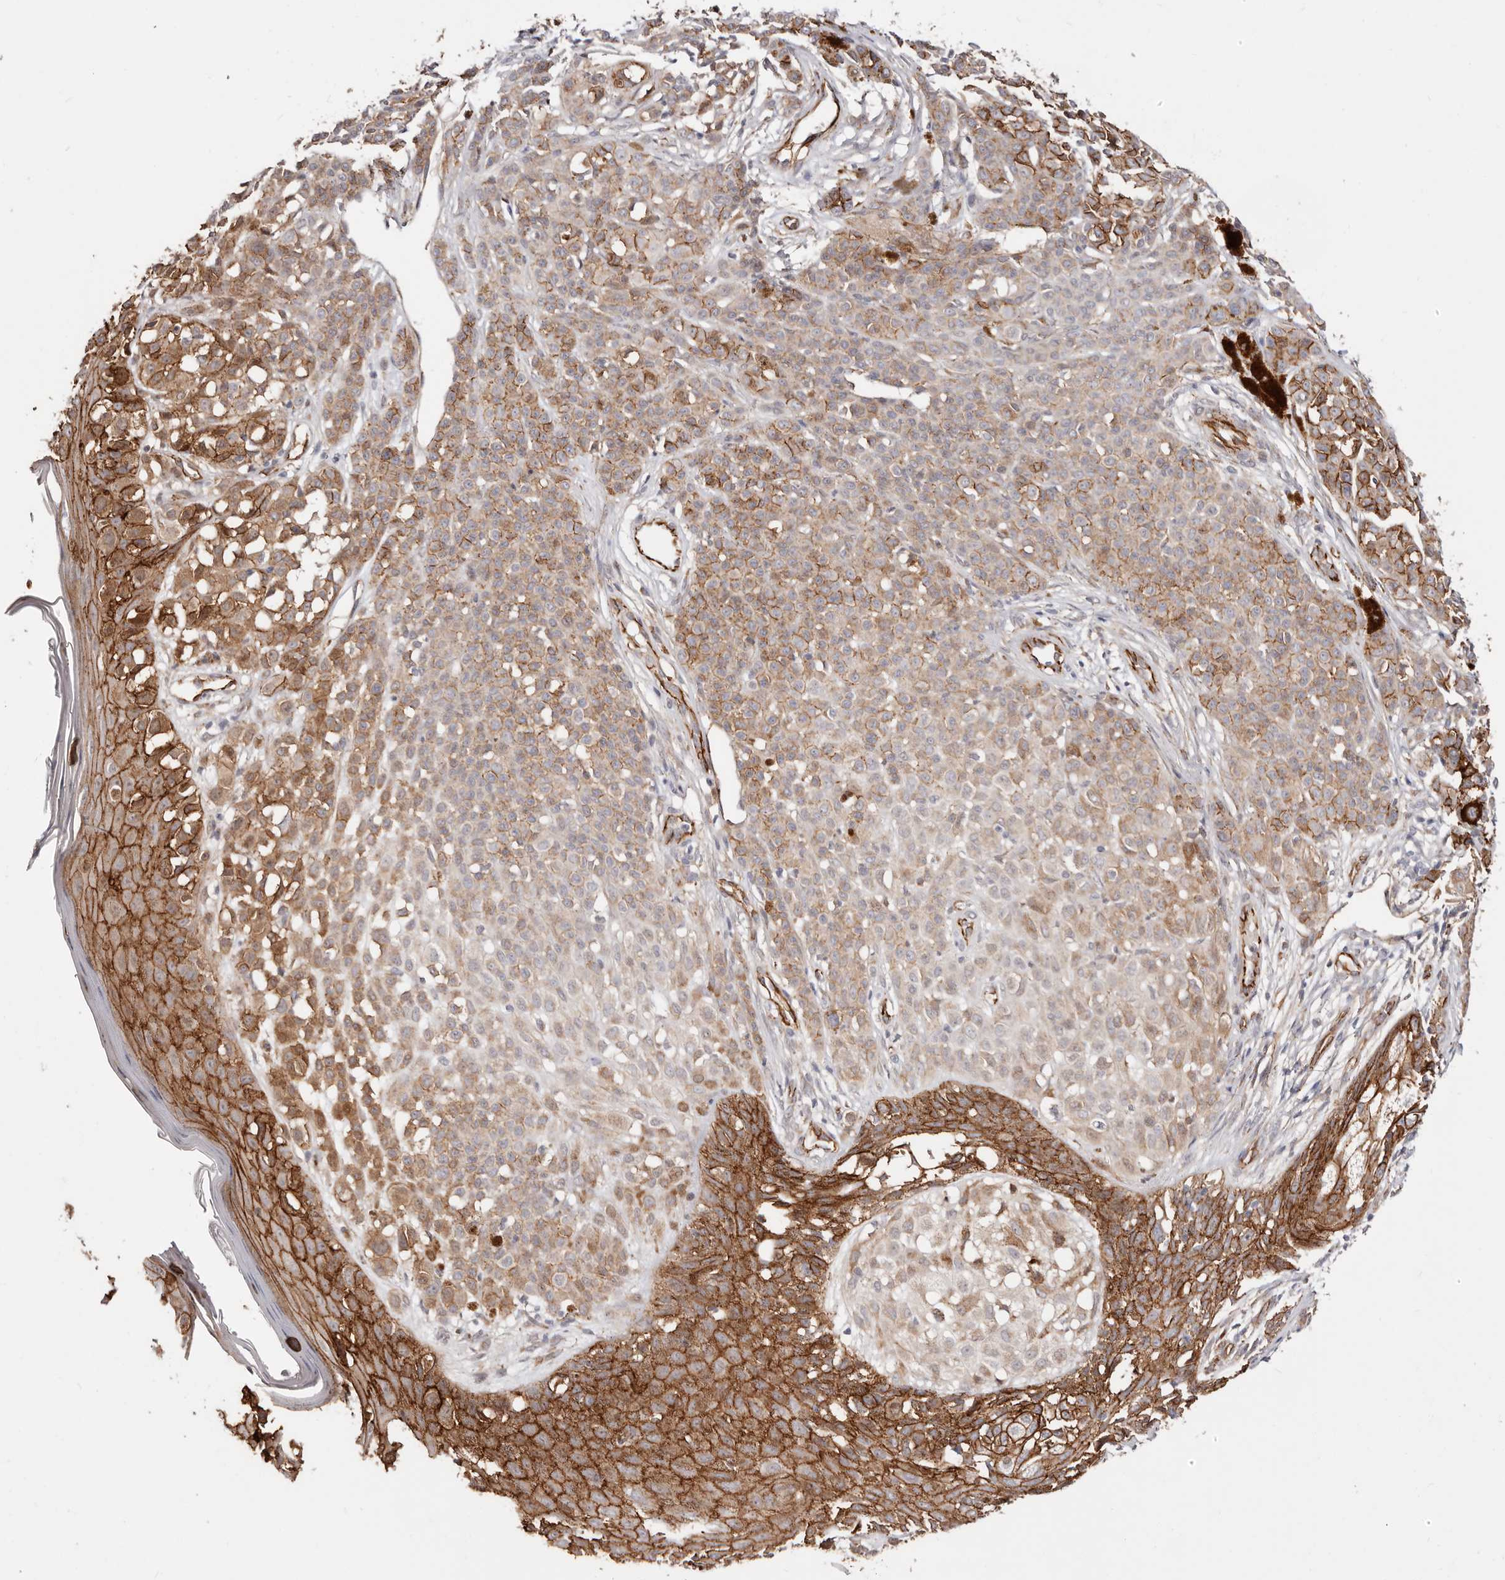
{"staining": {"intensity": "strong", "quantity": "25%-75%", "location": "cytoplasmic/membranous"}, "tissue": "melanoma", "cell_type": "Tumor cells", "image_type": "cancer", "snomed": [{"axis": "morphology", "description": "Malignant melanoma, NOS"}, {"axis": "topography", "description": "Skin of leg"}], "caption": "Immunohistochemistry histopathology image of melanoma stained for a protein (brown), which displays high levels of strong cytoplasmic/membranous positivity in approximately 25%-75% of tumor cells.", "gene": "CTNNB1", "patient": {"sex": "female", "age": 72}}